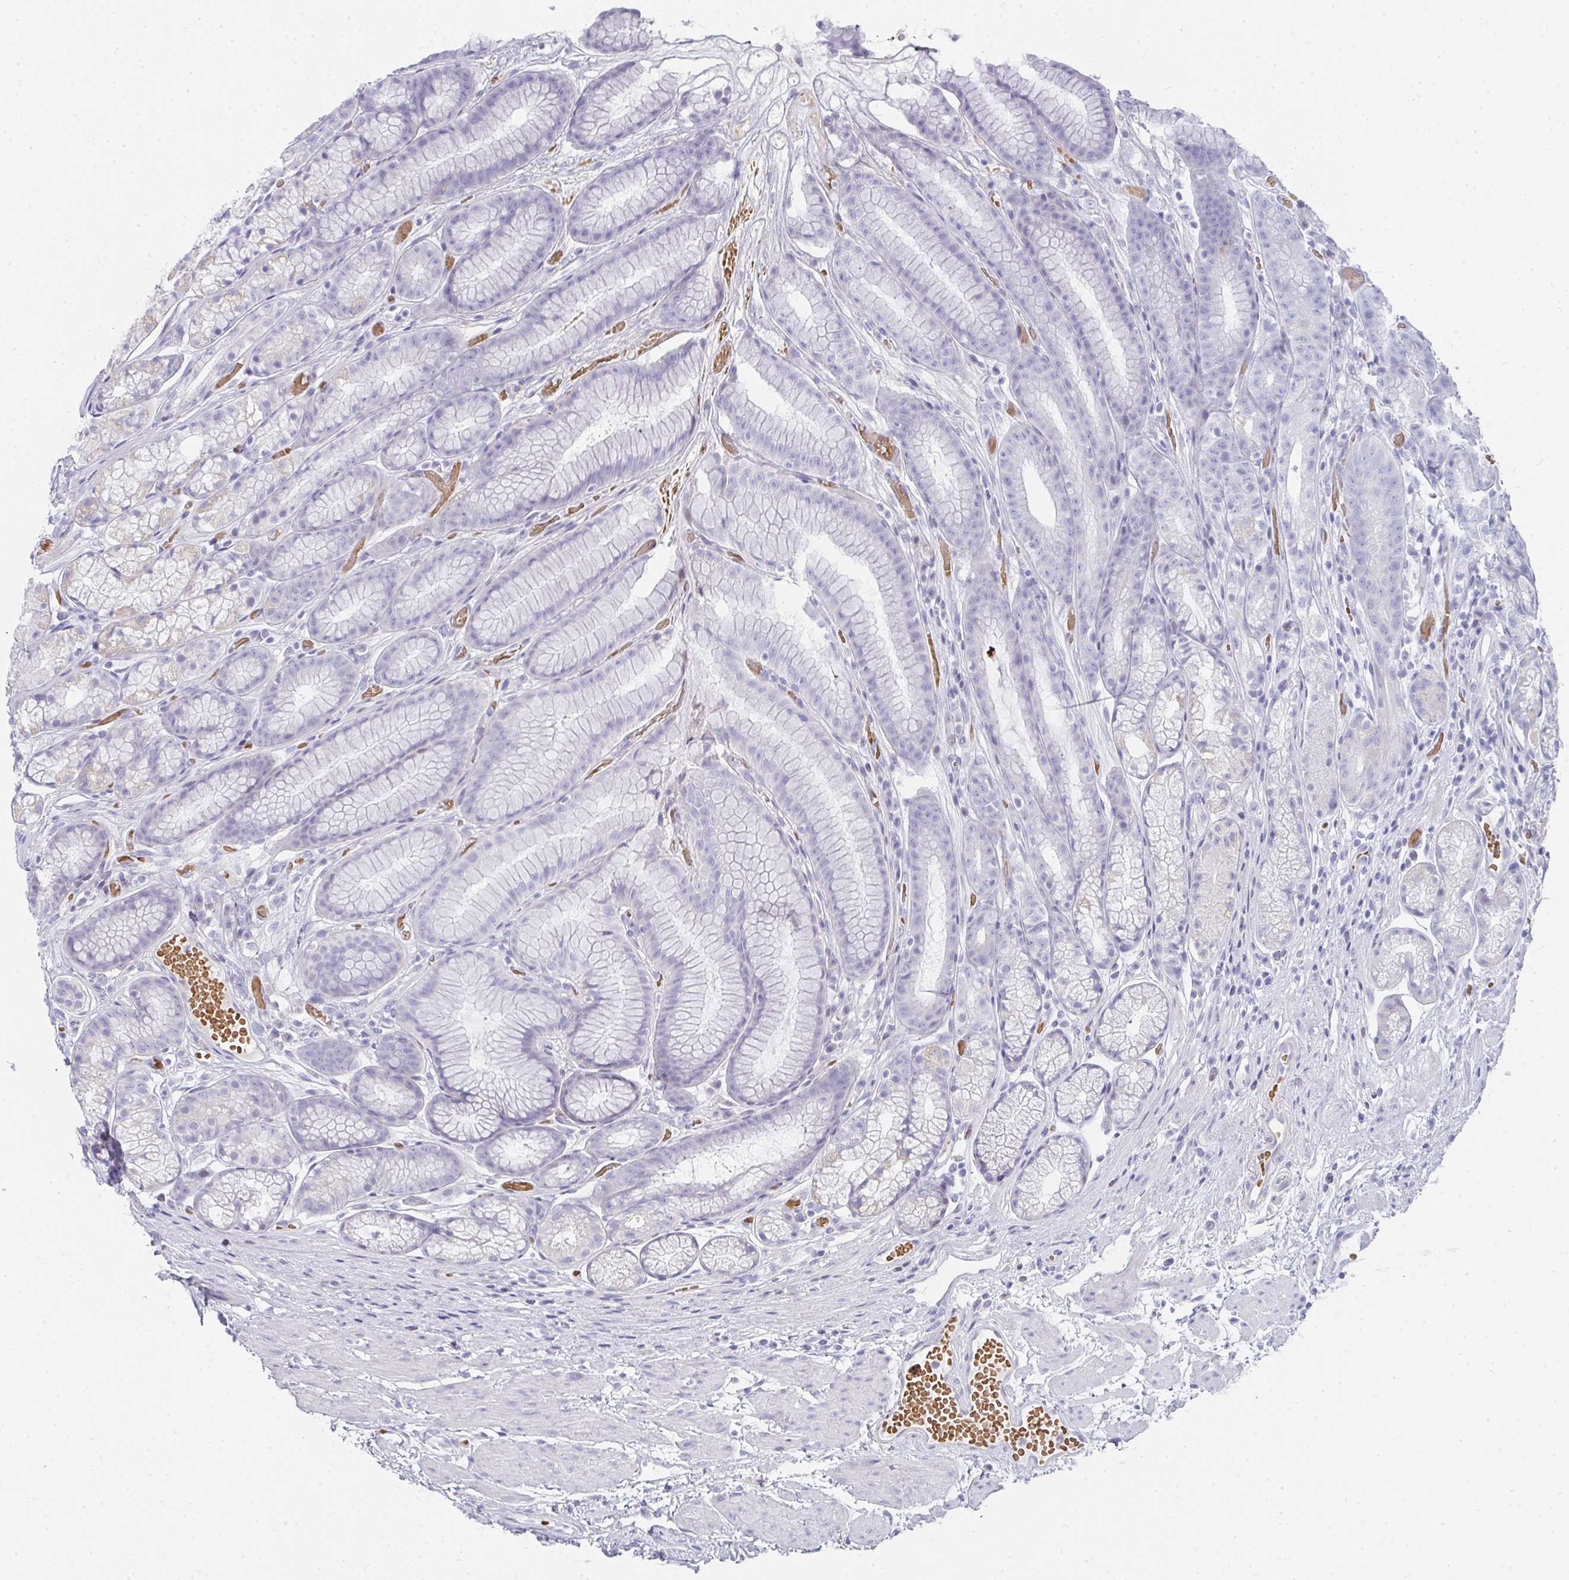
{"staining": {"intensity": "weak", "quantity": "<25%", "location": "cytoplasmic/membranous"}, "tissue": "stomach", "cell_type": "Glandular cells", "image_type": "normal", "snomed": [{"axis": "morphology", "description": "Normal tissue, NOS"}, {"axis": "topography", "description": "Smooth muscle"}, {"axis": "topography", "description": "Stomach"}], "caption": "Benign stomach was stained to show a protein in brown. There is no significant expression in glandular cells. (Stains: DAB (3,3'-diaminobenzidine) immunohistochemistry with hematoxylin counter stain, Microscopy: brightfield microscopy at high magnification).", "gene": "ZNF182", "patient": {"sex": "male", "age": 70}}